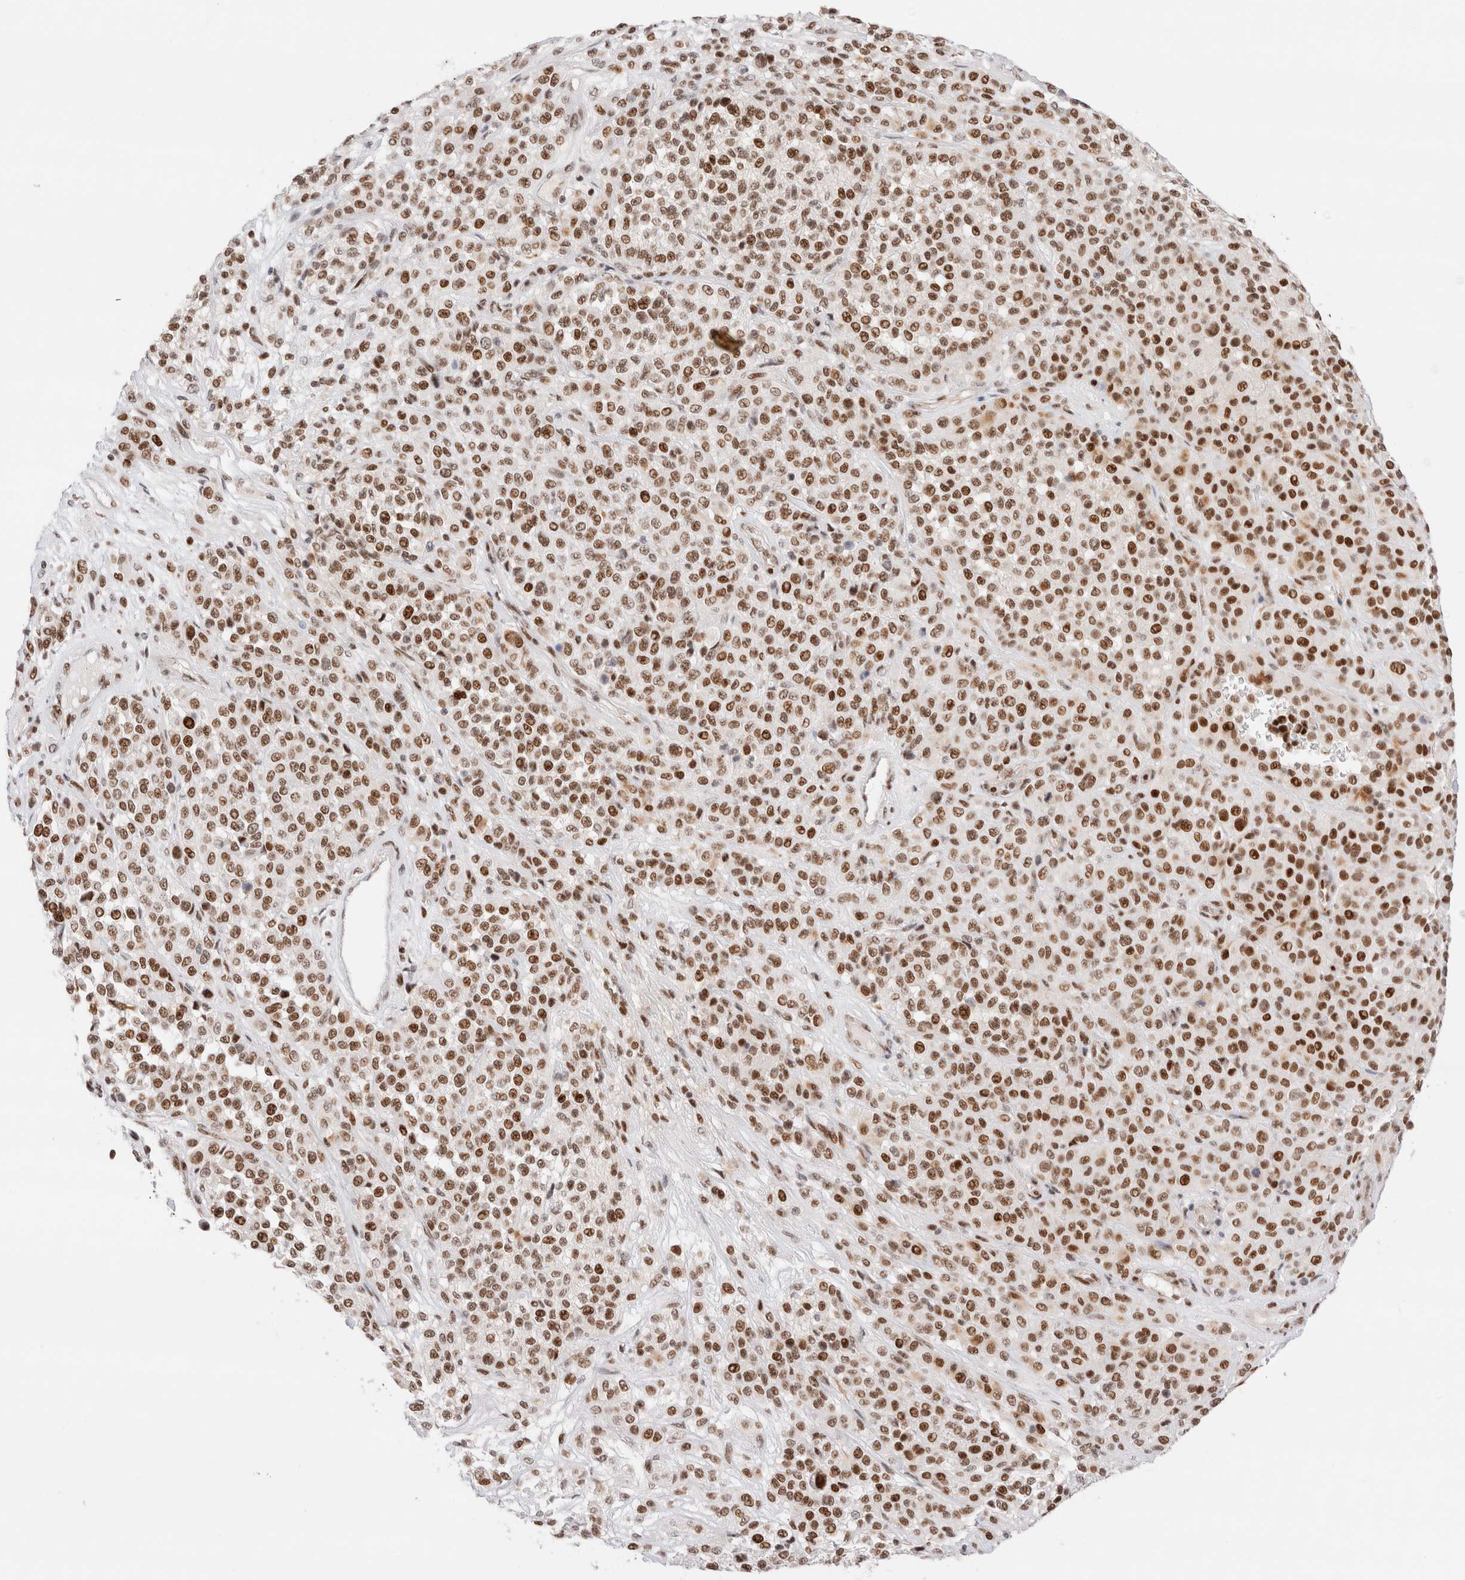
{"staining": {"intensity": "moderate", "quantity": ">75%", "location": "nuclear"}, "tissue": "melanoma", "cell_type": "Tumor cells", "image_type": "cancer", "snomed": [{"axis": "morphology", "description": "Malignant melanoma, Metastatic site"}, {"axis": "topography", "description": "Pancreas"}], "caption": "Human malignant melanoma (metastatic site) stained with a brown dye reveals moderate nuclear positive expression in about >75% of tumor cells.", "gene": "ZNF282", "patient": {"sex": "female", "age": 30}}